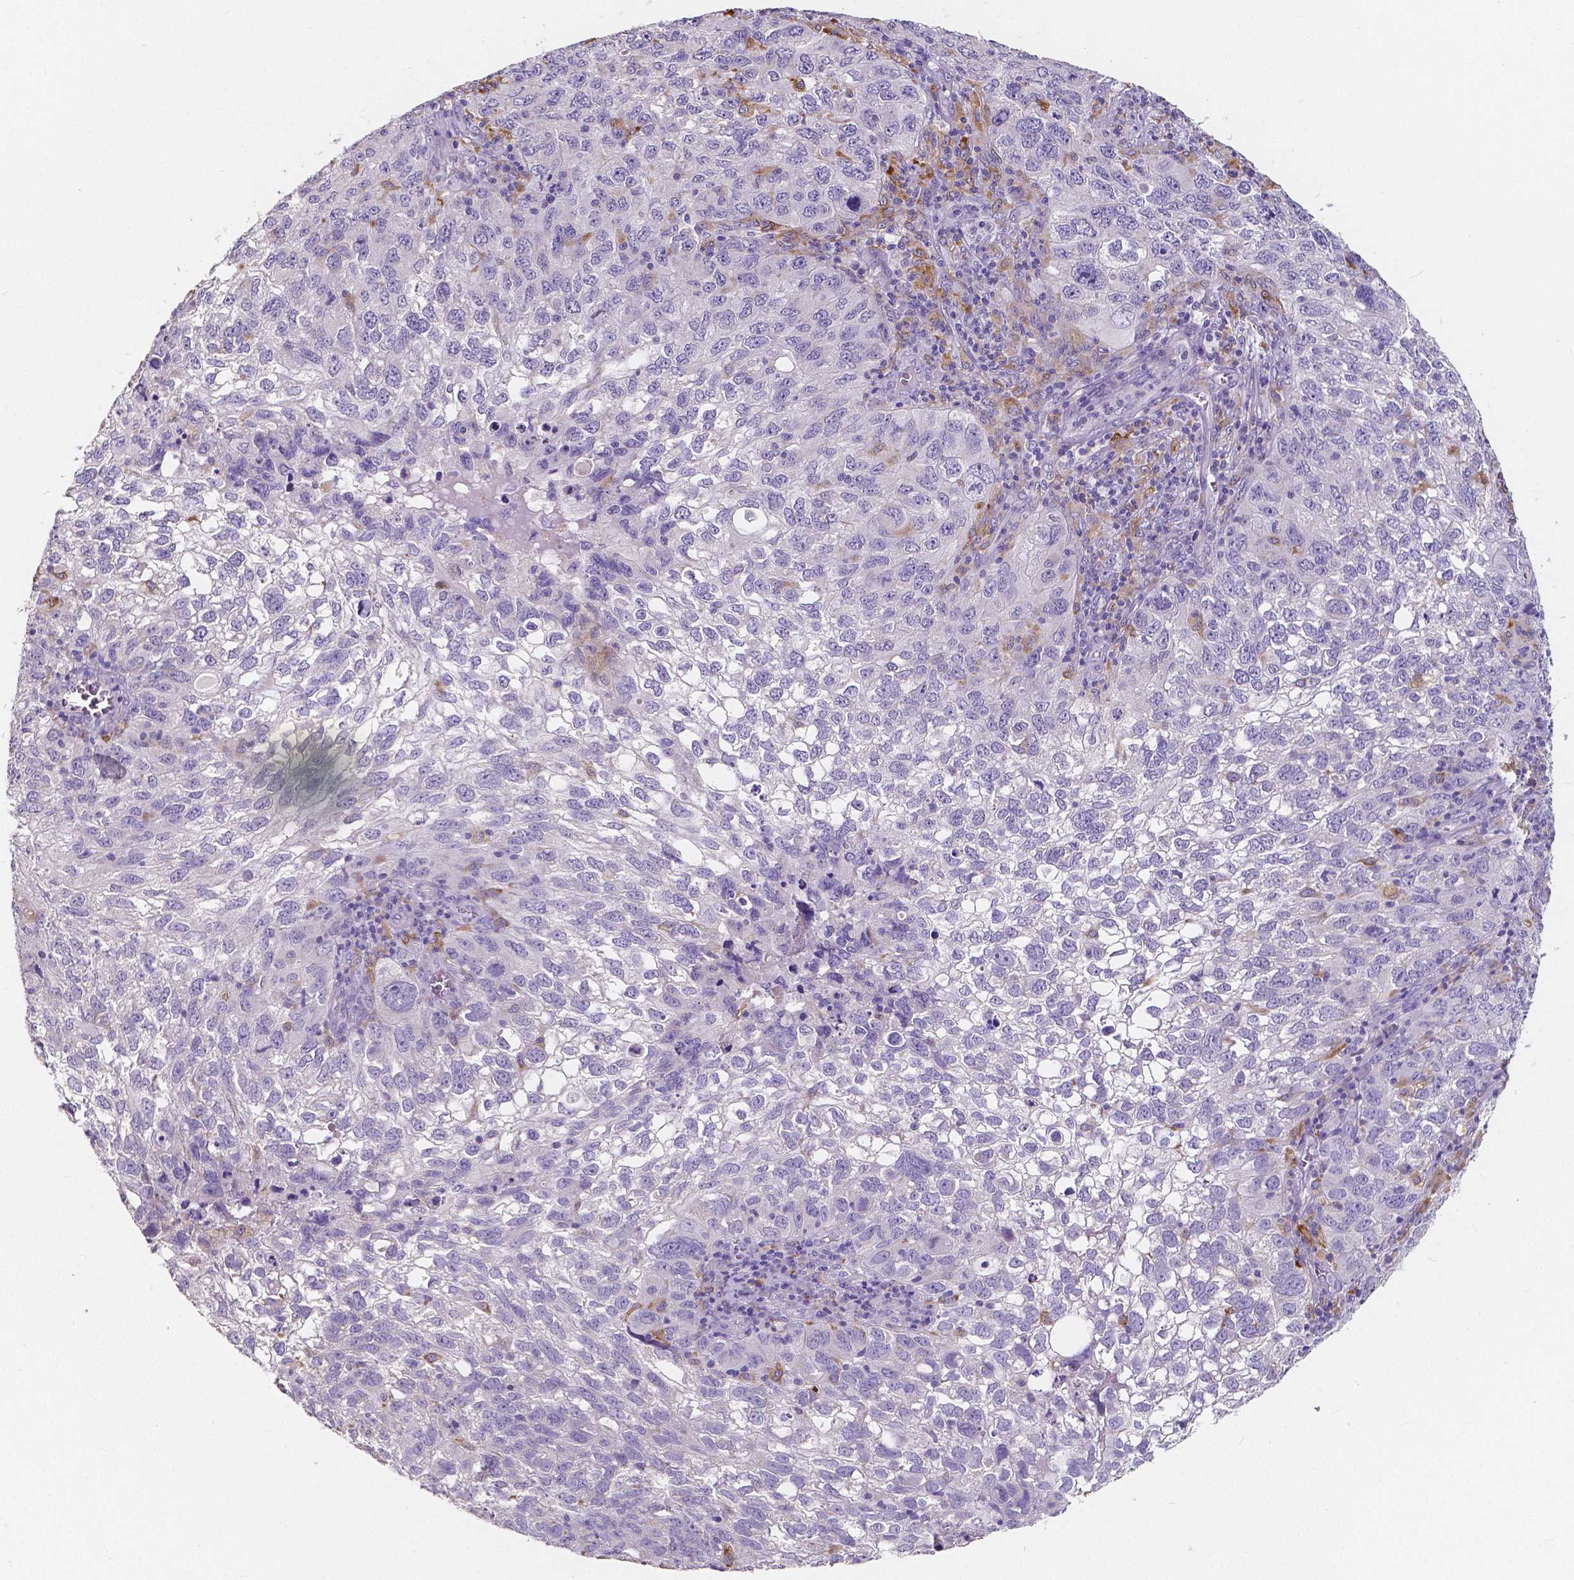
{"staining": {"intensity": "negative", "quantity": "none", "location": "none"}, "tissue": "cervical cancer", "cell_type": "Tumor cells", "image_type": "cancer", "snomed": [{"axis": "morphology", "description": "Squamous cell carcinoma, NOS"}, {"axis": "topography", "description": "Cervix"}], "caption": "High power microscopy photomicrograph of an IHC micrograph of cervical cancer, revealing no significant staining in tumor cells.", "gene": "ACP5", "patient": {"sex": "female", "age": 55}}